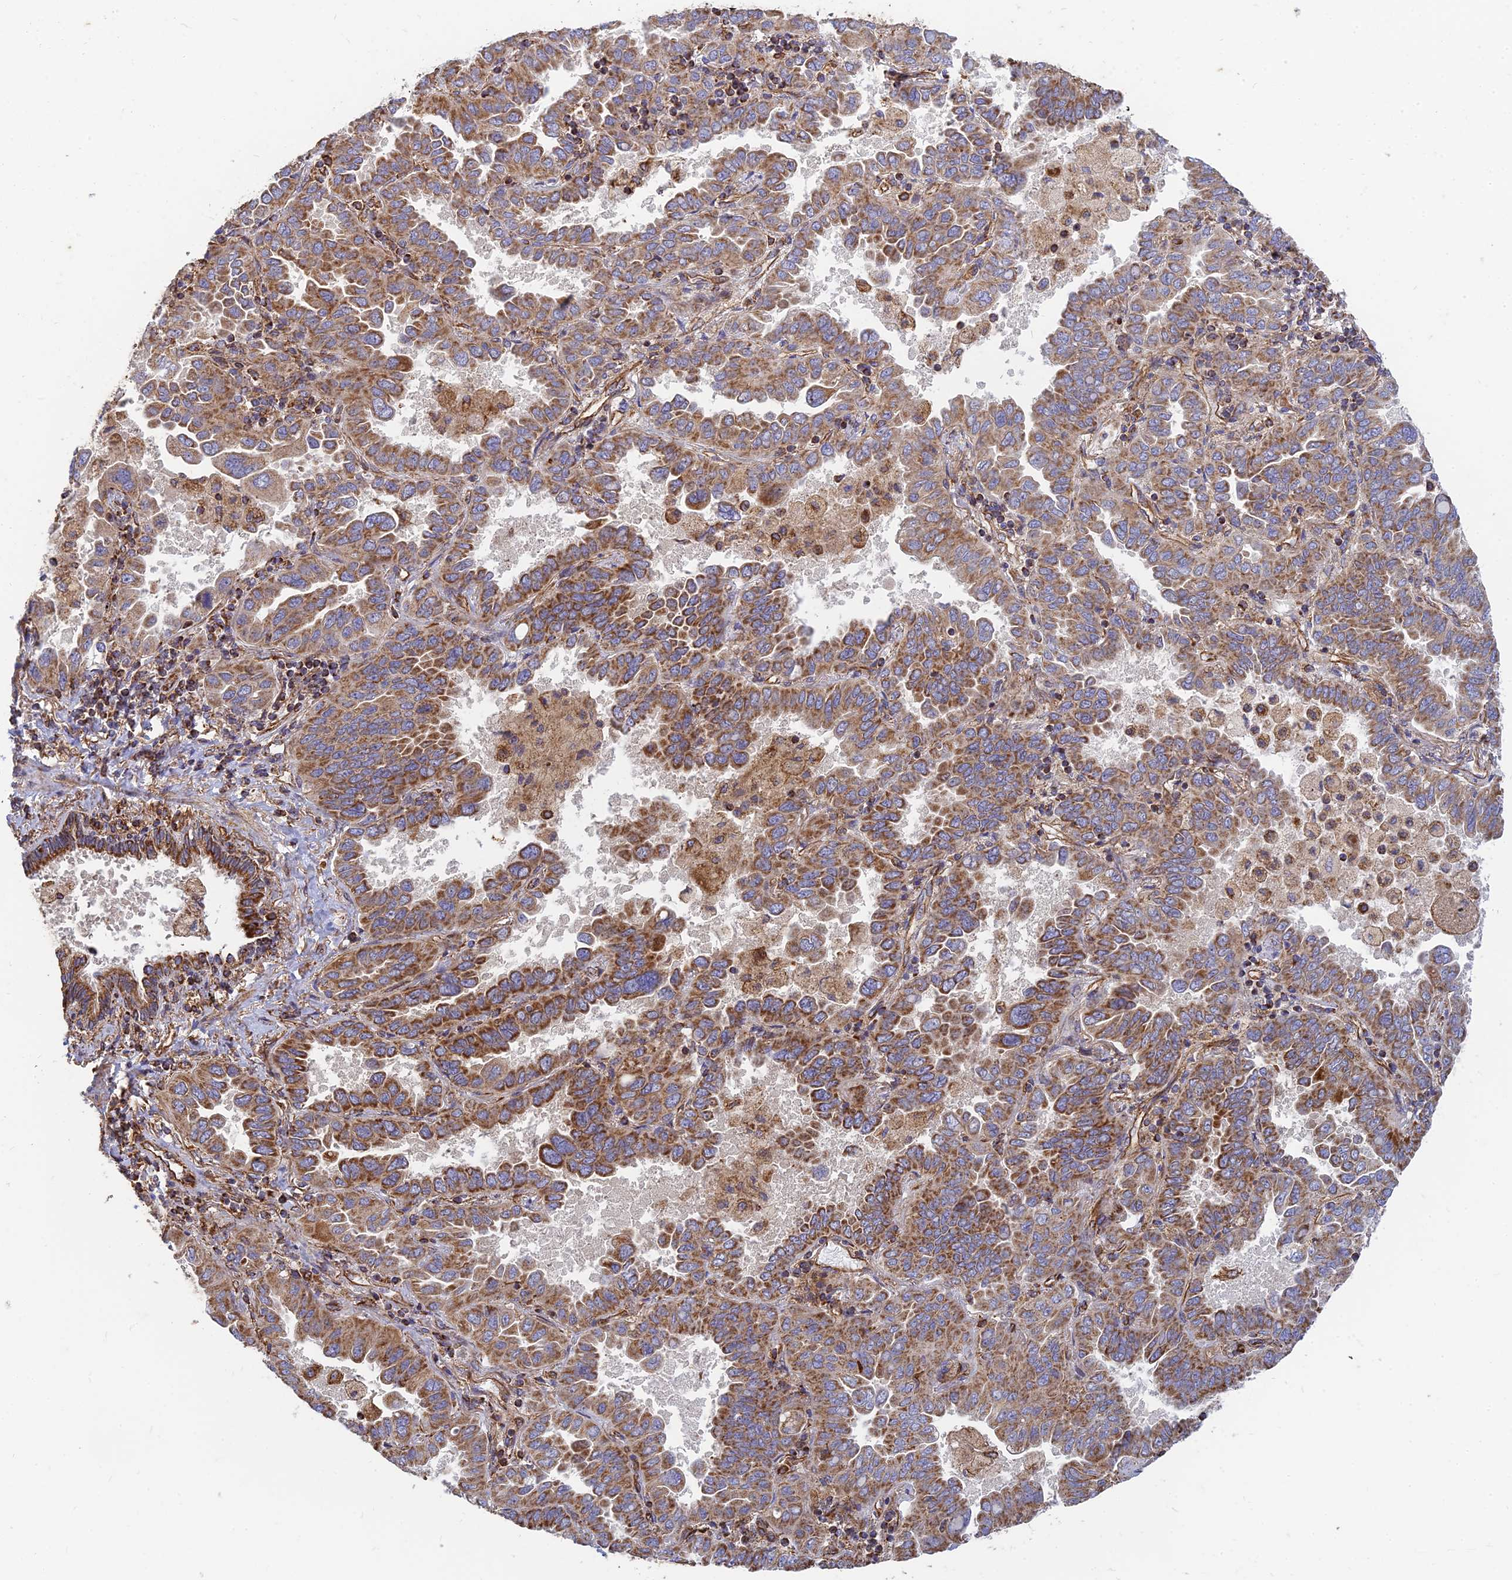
{"staining": {"intensity": "moderate", "quantity": ">75%", "location": "cytoplasmic/membranous"}, "tissue": "lung cancer", "cell_type": "Tumor cells", "image_type": "cancer", "snomed": [{"axis": "morphology", "description": "Adenocarcinoma, NOS"}, {"axis": "topography", "description": "Lung"}], "caption": "Protein staining exhibits moderate cytoplasmic/membranous staining in about >75% of tumor cells in lung adenocarcinoma.", "gene": "DSTYK", "patient": {"sex": "male", "age": 64}}